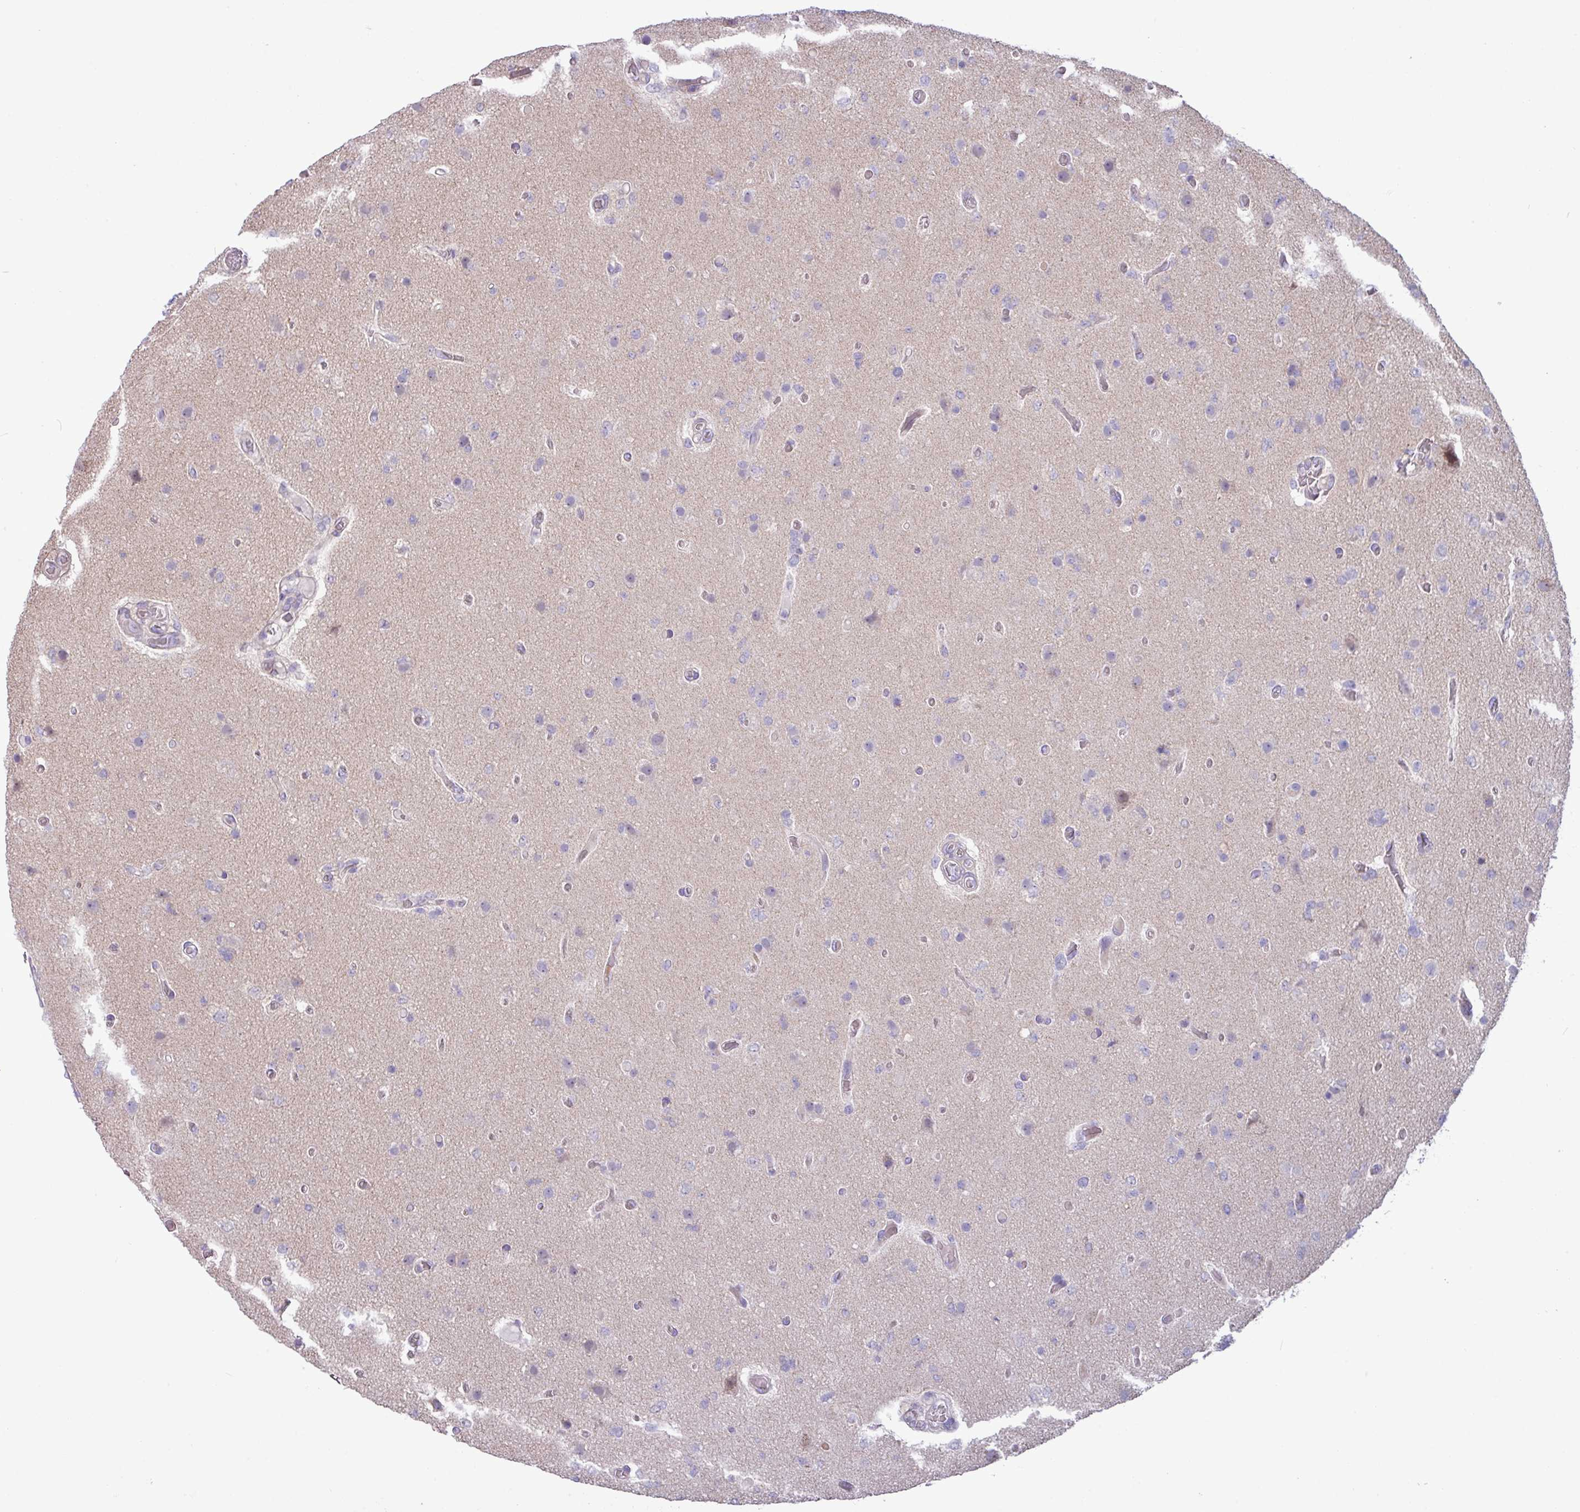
{"staining": {"intensity": "negative", "quantity": "none", "location": "none"}, "tissue": "glioma", "cell_type": "Tumor cells", "image_type": "cancer", "snomed": [{"axis": "morphology", "description": "Glioma, malignant, High grade"}, {"axis": "topography", "description": "Brain"}], "caption": "An immunohistochemistry (IHC) photomicrograph of high-grade glioma (malignant) is shown. There is no staining in tumor cells of high-grade glioma (malignant).", "gene": "IRGC", "patient": {"sex": "female", "age": 74}}